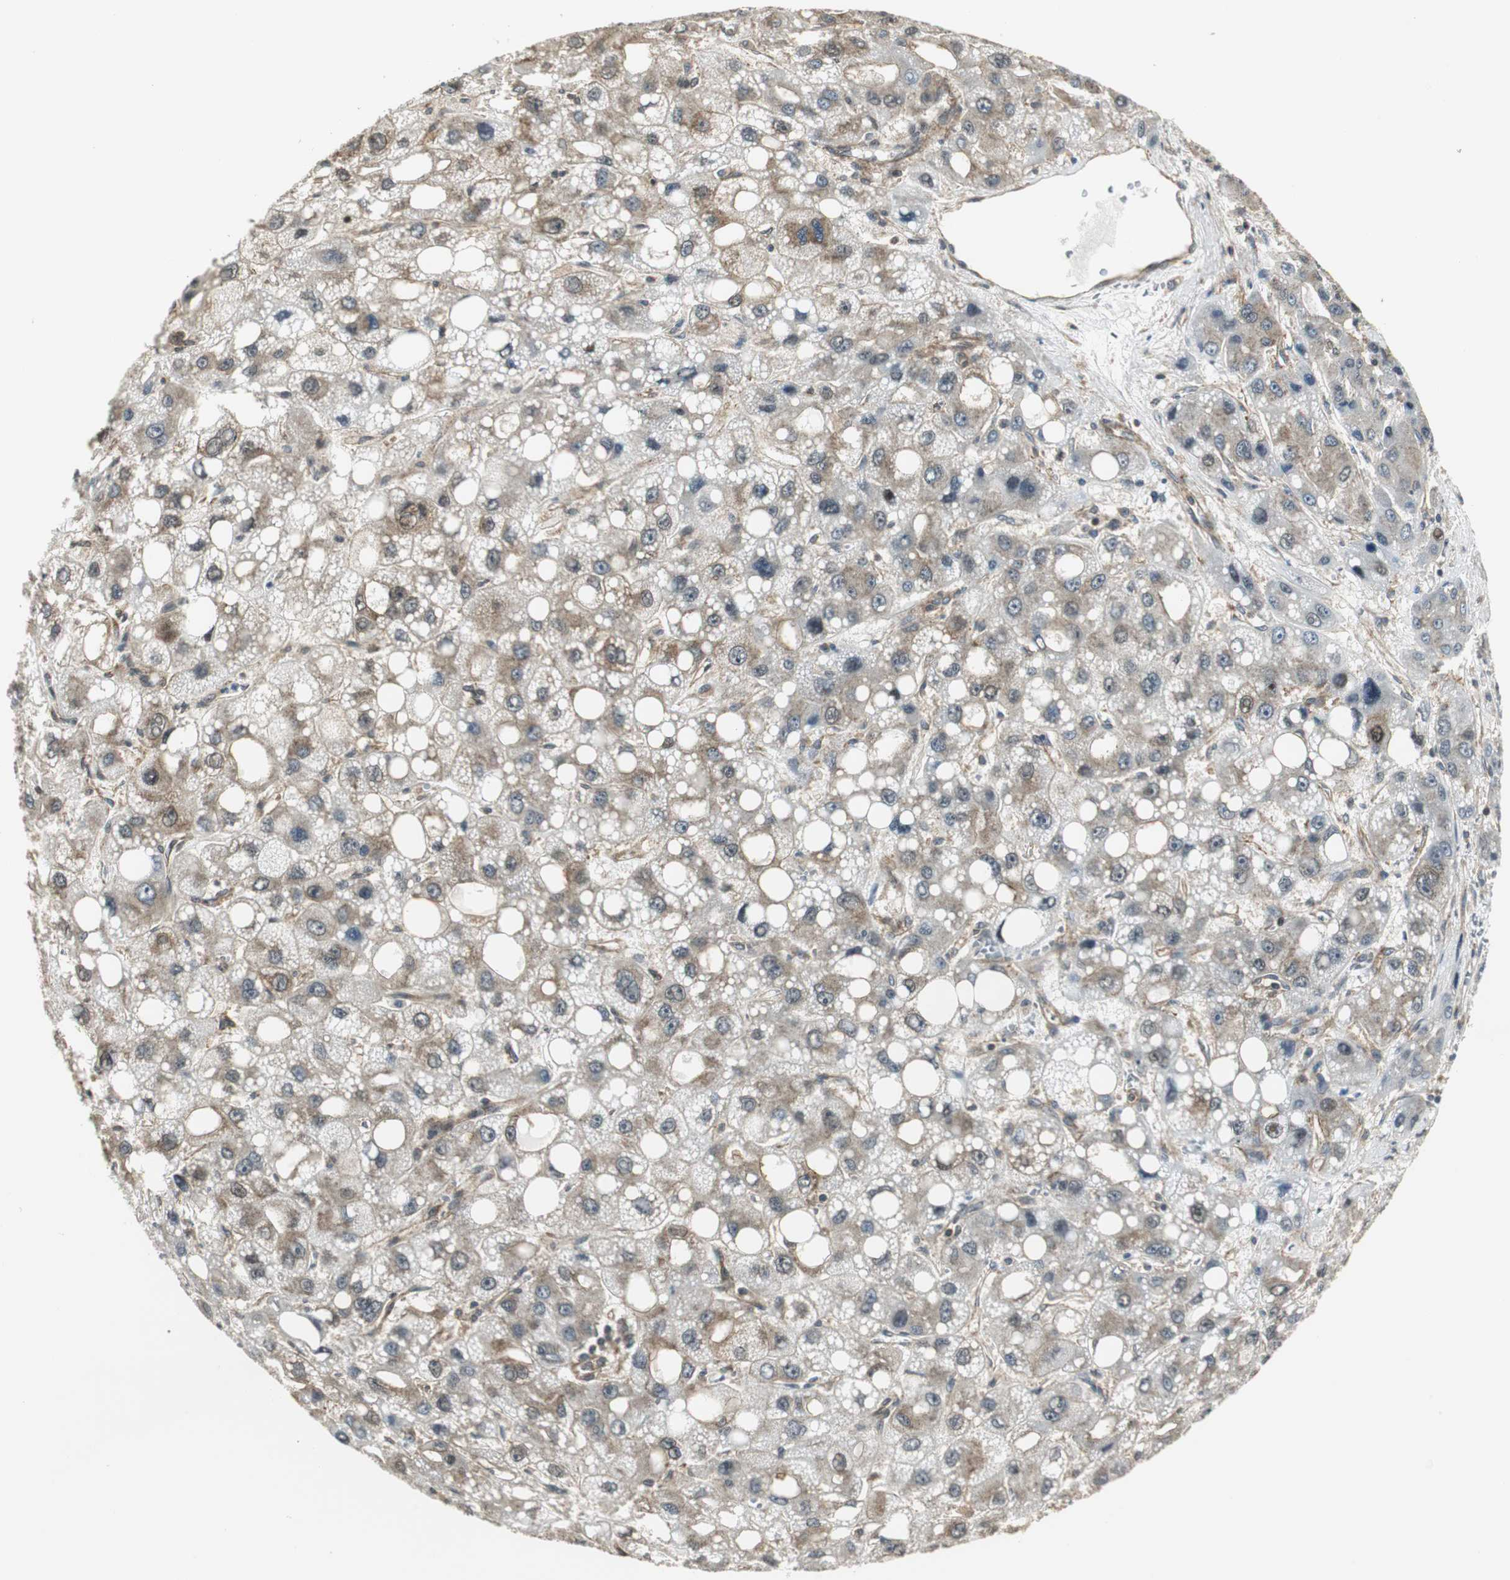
{"staining": {"intensity": "weak", "quantity": ">75%", "location": "cytoplasmic/membranous"}, "tissue": "liver cancer", "cell_type": "Tumor cells", "image_type": "cancer", "snomed": [{"axis": "morphology", "description": "Carcinoma, Hepatocellular, NOS"}, {"axis": "topography", "description": "Liver"}], "caption": "Immunohistochemical staining of human liver cancer reveals weak cytoplasmic/membranous protein staining in approximately >75% of tumor cells. Using DAB (brown) and hematoxylin (blue) stains, captured at high magnification using brightfield microscopy.", "gene": "CCT5", "patient": {"sex": "male", "age": 55}}